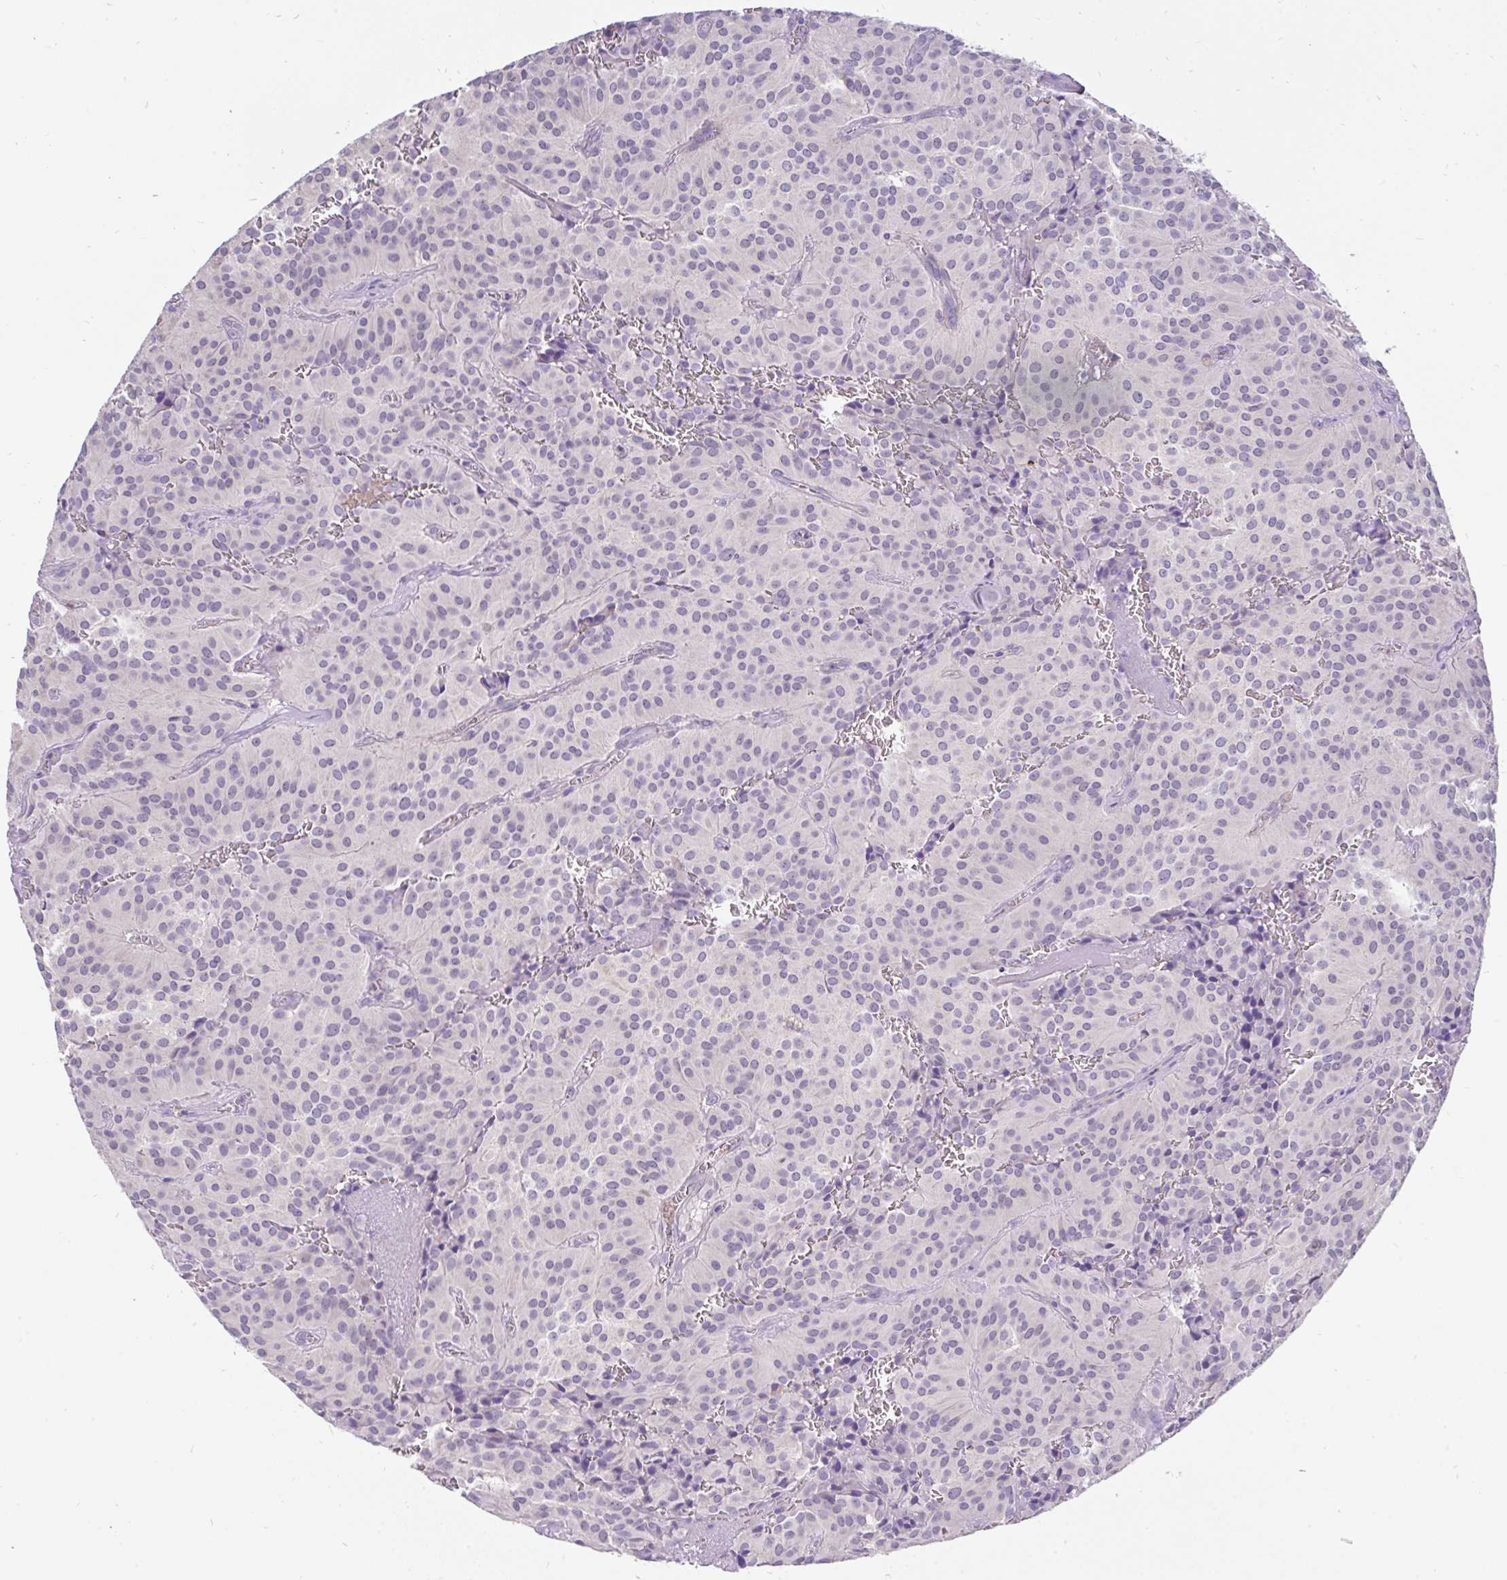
{"staining": {"intensity": "negative", "quantity": "none", "location": "none"}, "tissue": "glioma", "cell_type": "Tumor cells", "image_type": "cancer", "snomed": [{"axis": "morphology", "description": "Glioma, malignant, Low grade"}, {"axis": "topography", "description": "Brain"}], "caption": "An immunohistochemistry (IHC) micrograph of malignant glioma (low-grade) is shown. There is no staining in tumor cells of malignant glioma (low-grade). (IHC, brightfield microscopy, high magnification).", "gene": "INTS5", "patient": {"sex": "male", "age": 42}}